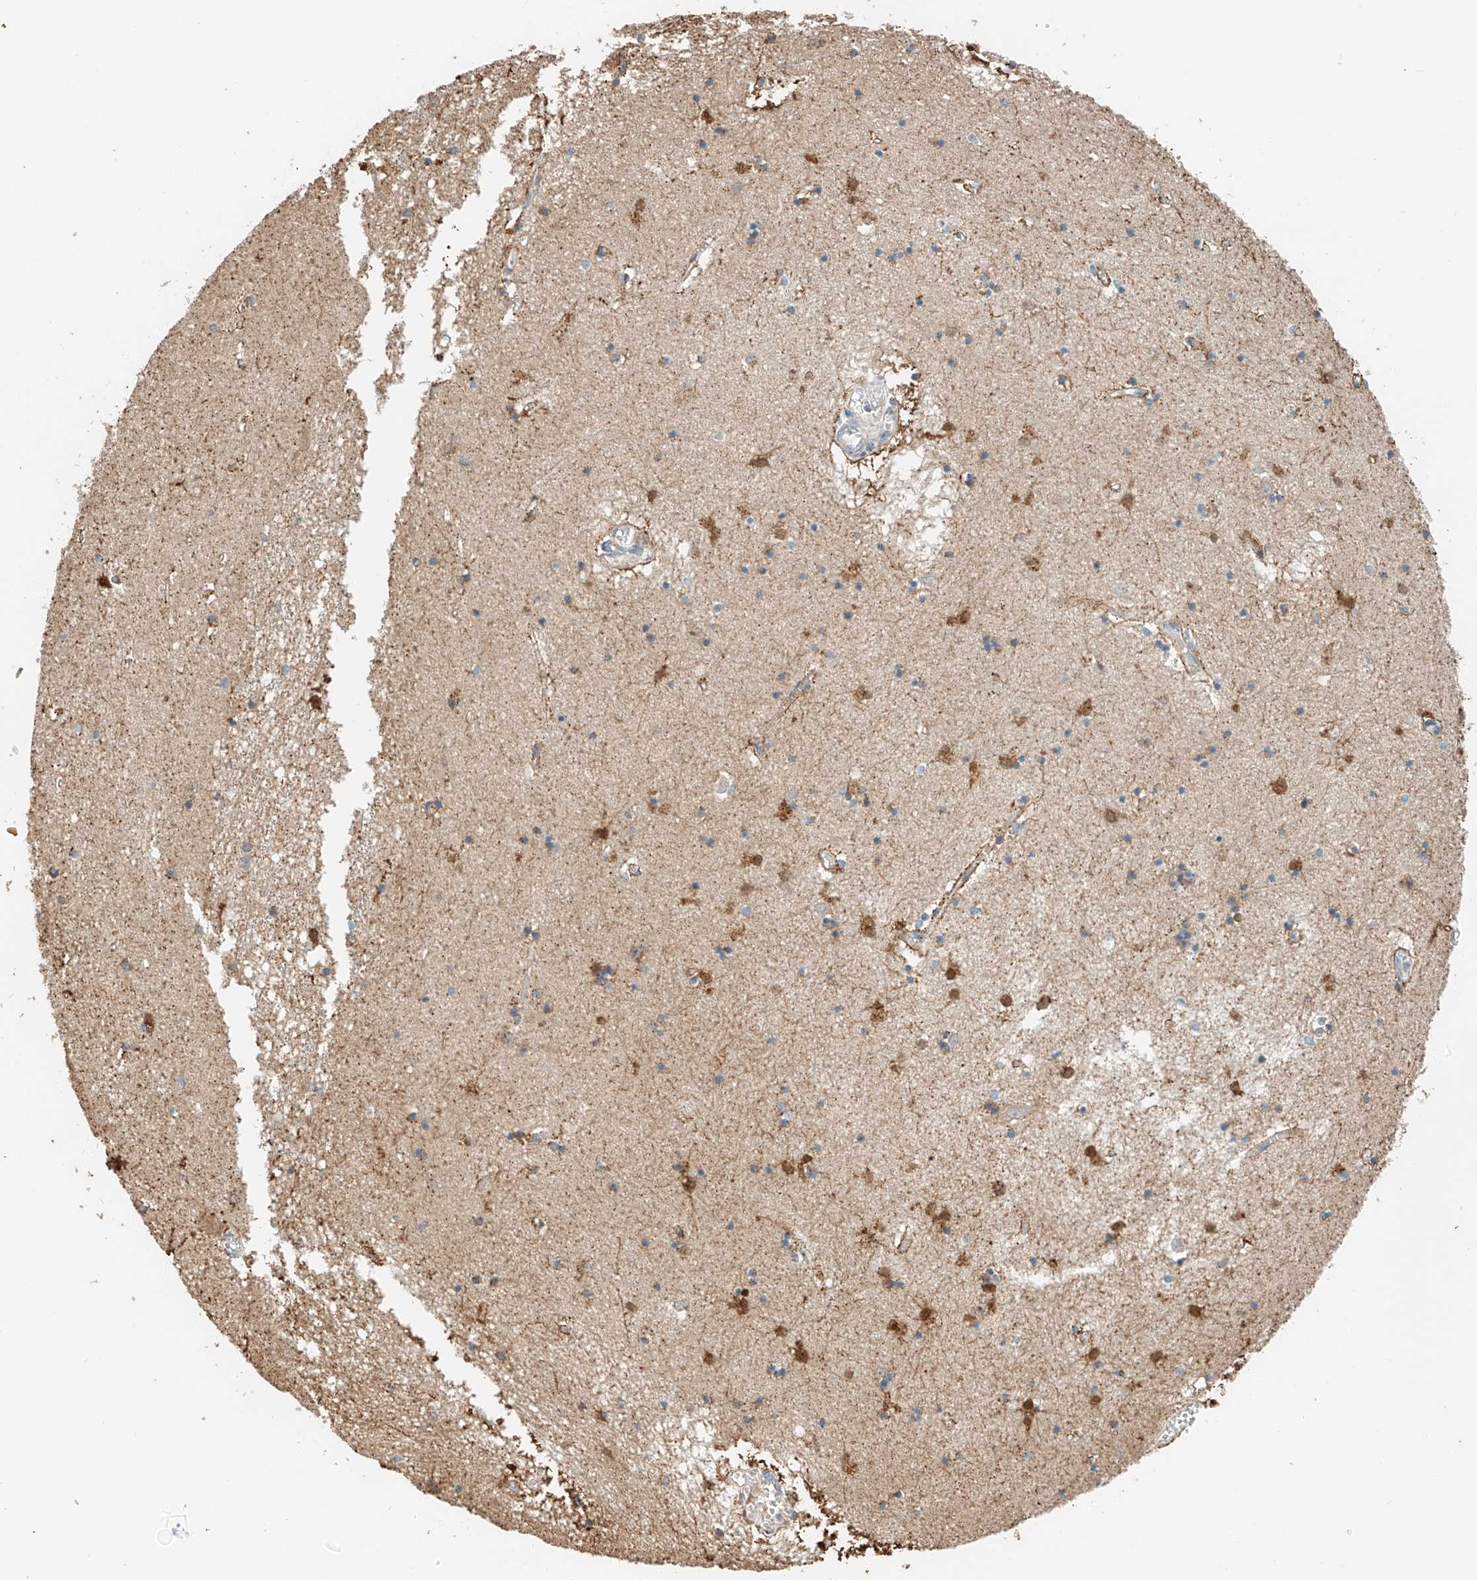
{"staining": {"intensity": "strong", "quantity": "25%-75%", "location": "cytoplasmic/membranous,nuclear"}, "tissue": "hippocampus", "cell_type": "Glial cells", "image_type": "normal", "snomed": [{"axis": "morphology", "description": "Normal tissue, NOS"}, {"axis": "topography", "description": "Hippocampus"}], "caption": "Glial cells display high levels of strong cytoplasmic/membranous,nuclear expression in about 25%-75% of cells in benign hippocampus.", "gene": "YIPF7", "patient": {"sex": "male", "age": 70}}